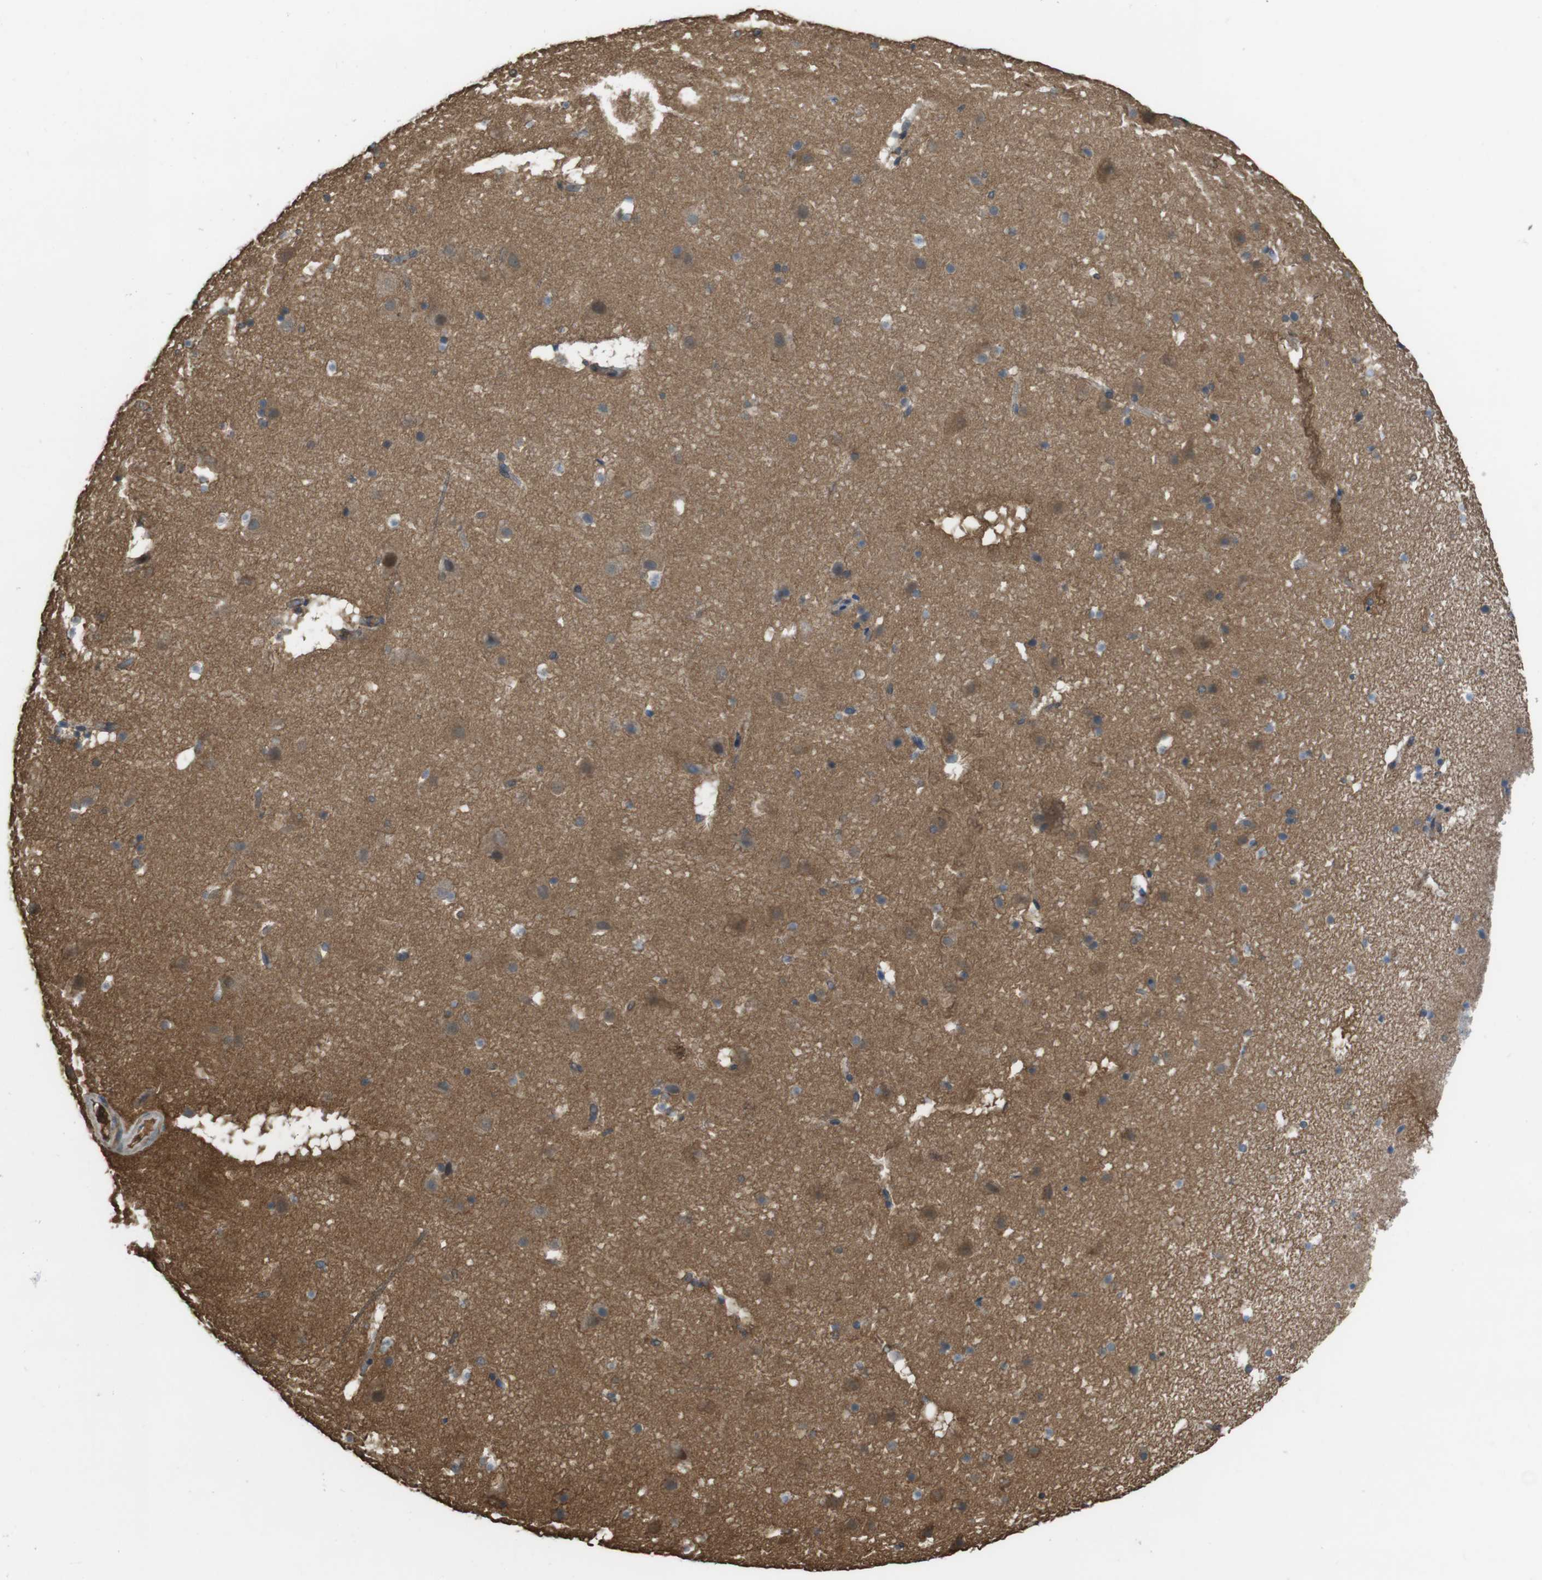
{"staining": {"intensity": "moderate", "quantity": "<25%", "location": "cytoplasmic/membranous"}, "tissue": "cerebral cortex", "cell_type": "Endothelial cells", "image_type": "normal", "snomed": [{"axis": "morphology", "description": "Normal tissue, NOS"}, {"axis": "topography", "description": "Cerebral cortex"}], "caption": "This micrograph demonstrates IHC staining of benign cerebral cortex, with low moderate cytoplasmic/membranous positivity in about <25% of endothelial cells.", "gene": "ARHGDIA", "patient": {"sex": "male", "age": 45}}